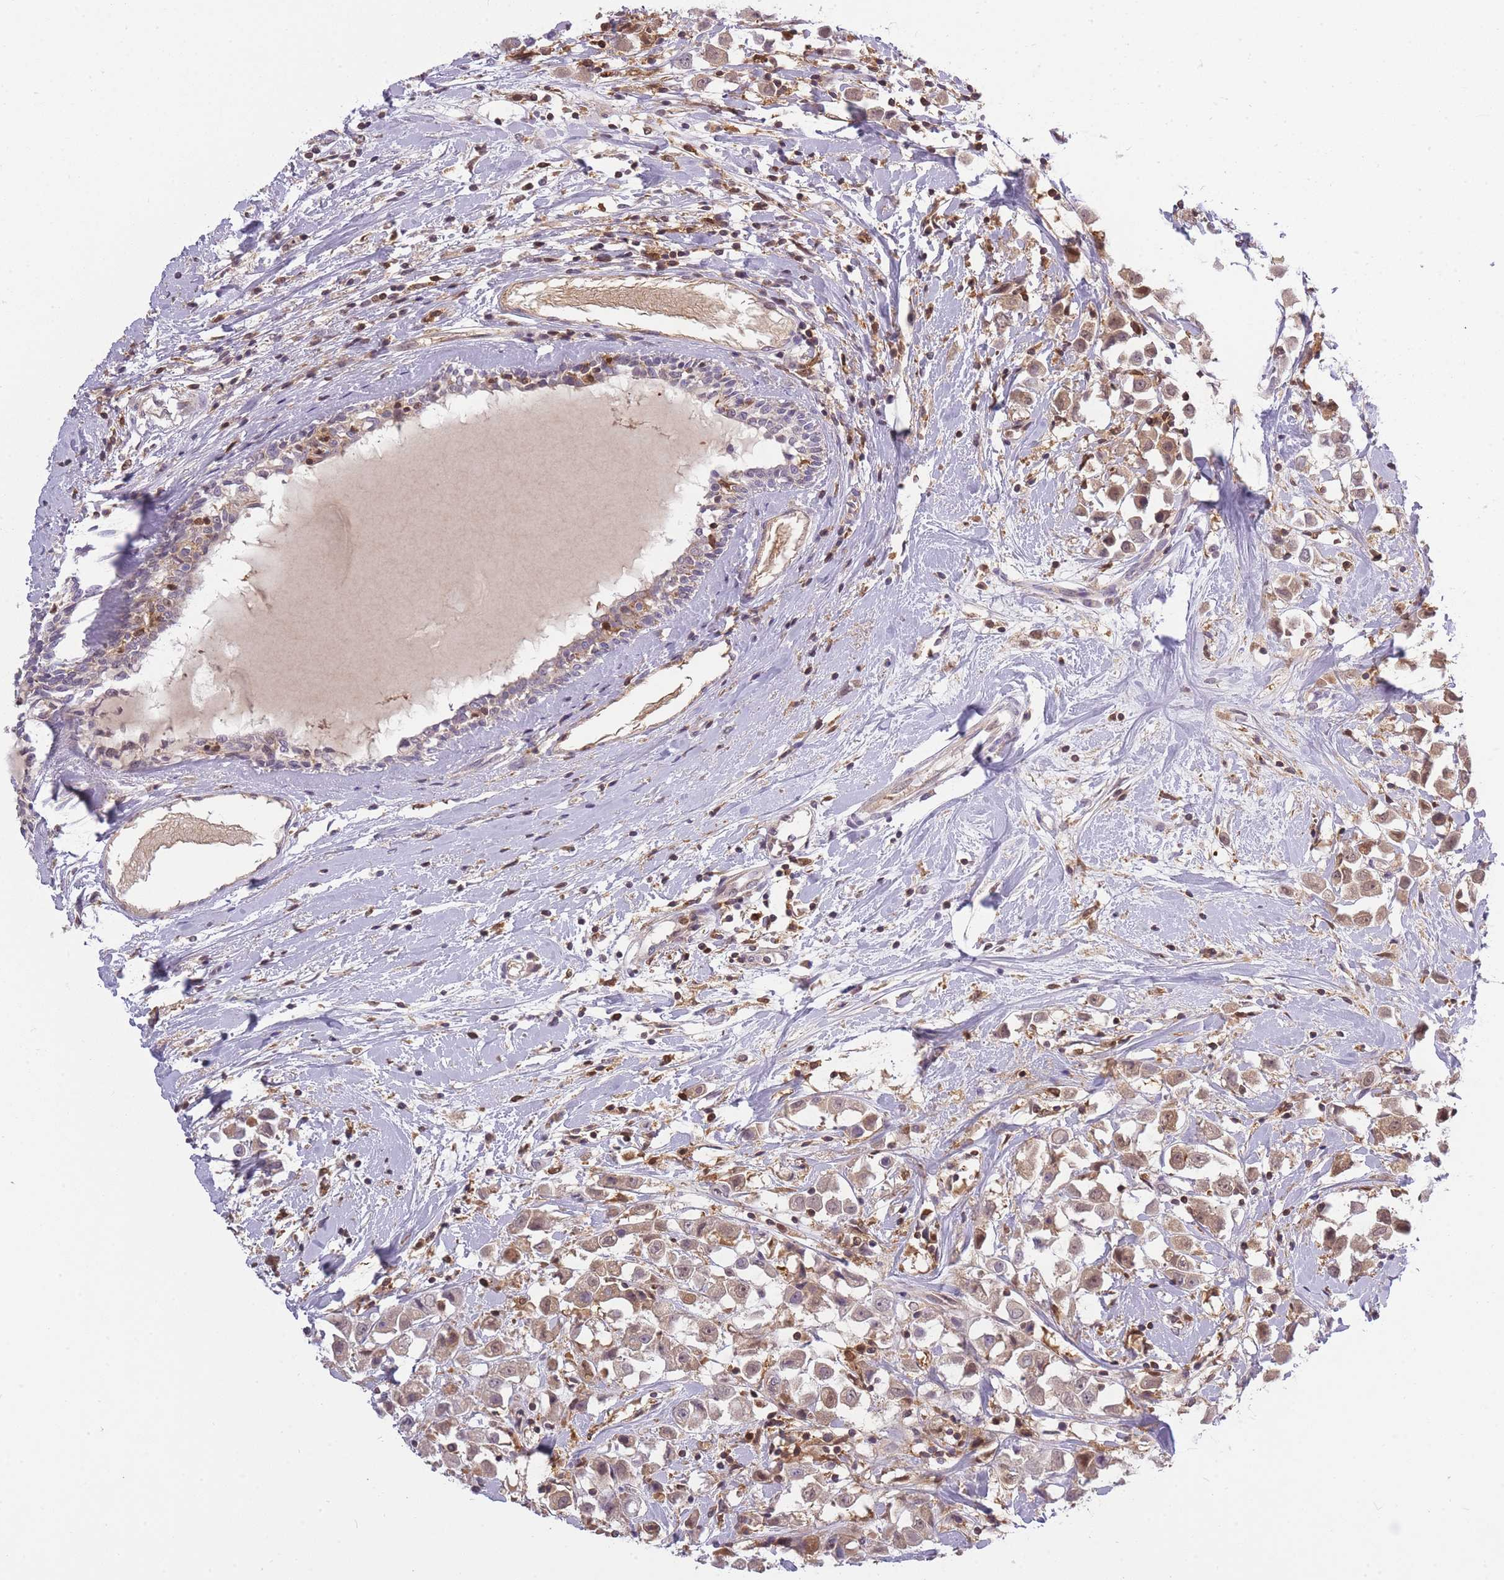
{"staining": {"intensity": "weak", "quantity": "25%-75%", "location": "cytoplasmic/membranous,nuclear"}, "tissue": "breast cancer", "cell_type": "Tumor cells", "image_type": "cancer", "snomed": [{"axis": "morphology", "description": "Duct carcinoma"}, {"axis": "topography", "description": "Breast"}], "caption": "Tumor cells display low levels of weak cytoplasmic/membranous and nuclear staining in approximately 25%-75% of cells in human breast cancer (infiltrating ductal carcinoma). (DAB IHC with brightfield microscopy, high magnification).", "gene": "CXorf38", "patient": {"sex": "female", "age": 61}}